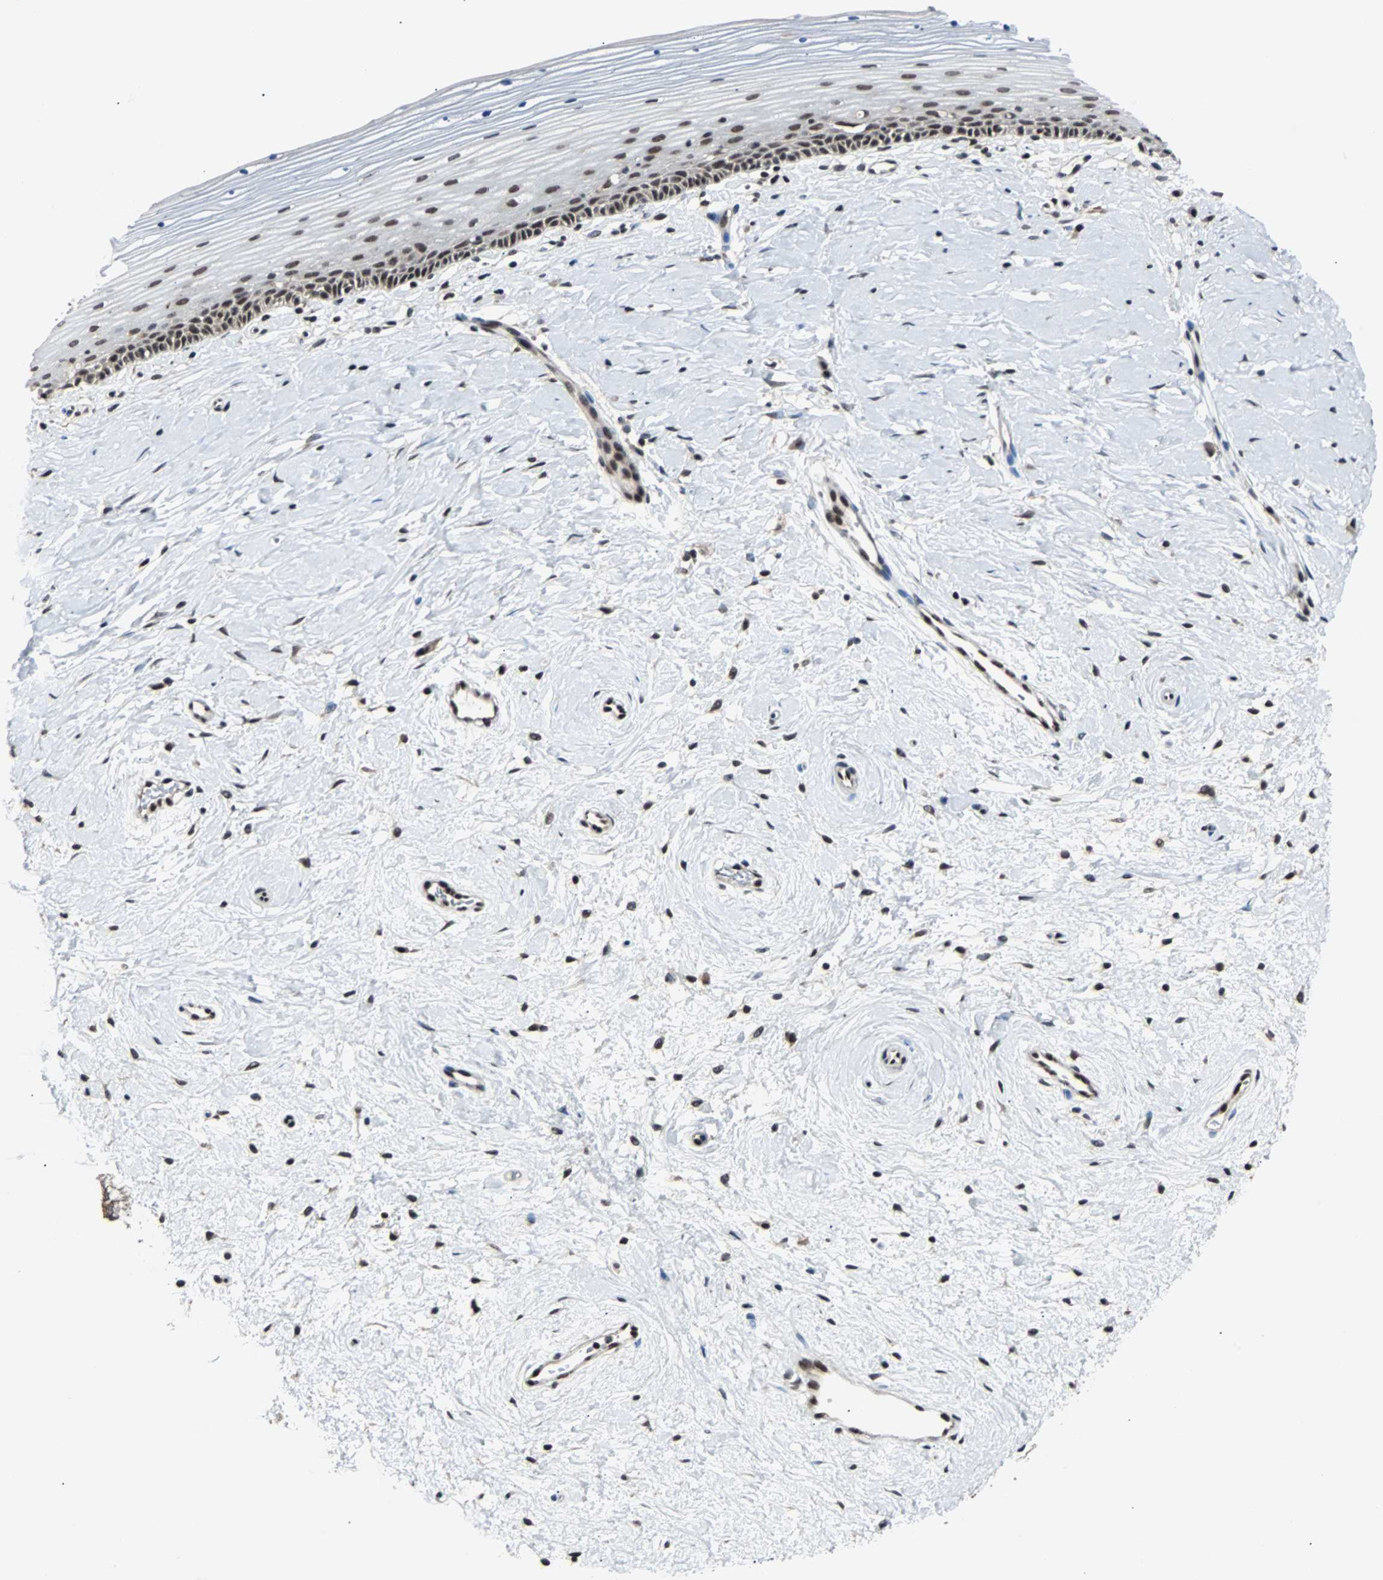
{"staining": {"intensity": "moderate", "quantity": ">75%", "location": "nuclear"}, "tissue": "cervix", "cell_type": "Glandular cells", "image_type": "normal", "snomed": [{"axis": "morphology", "description": "Normal tissue, NOS"}, {"axis": "topography", "description": "Cervix"}], "caption": "High-power microscopy captured an IHC image of benign cervix, revealing moderate nuclear expression in approximately >75% of glandular cells. Immunohistochemistry stains the protein in brown and the nuclei are stained blue.", "gene": "TERF2IP", "patient": {"sex": "female", "age": 39}}